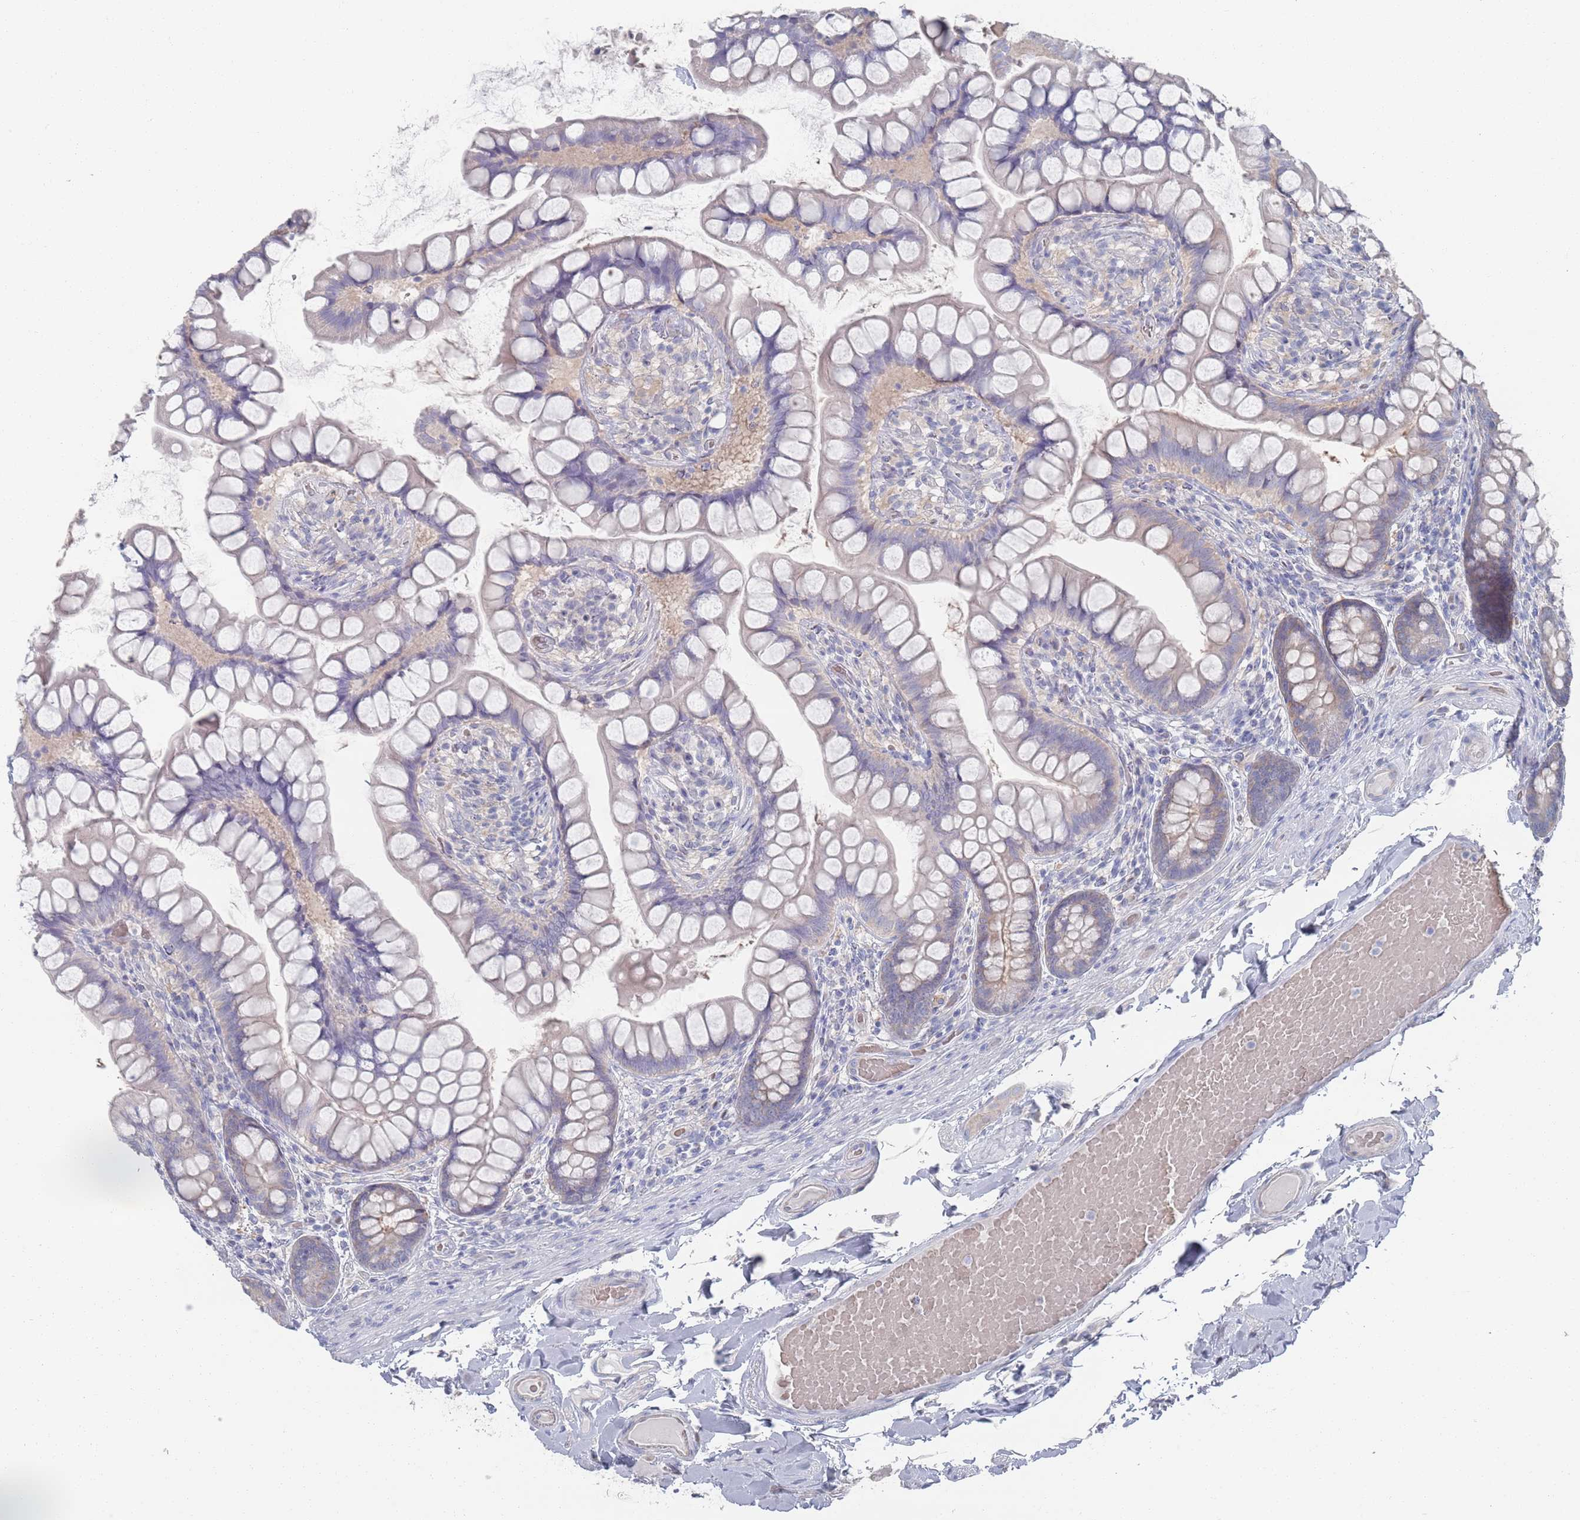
{"staining": {"intensity": "weak", "quantity": "<25%", "location": "cytoplasmic/membranous"}, "tissue": "small intestine", "cell_type": "Glandular cells", "image_type": "normal", "snomed": [{"axis": "morphology", "description": "Normal tissue, NOS"}, {"axis": "topography", "description": "Small intestine"}], "caption": "Protein analysis of unremarkable small intestine reveals no significant staining in glandular cells.", "gene": "TMCO3", "patient": {"sex": "male", "age": 70}}